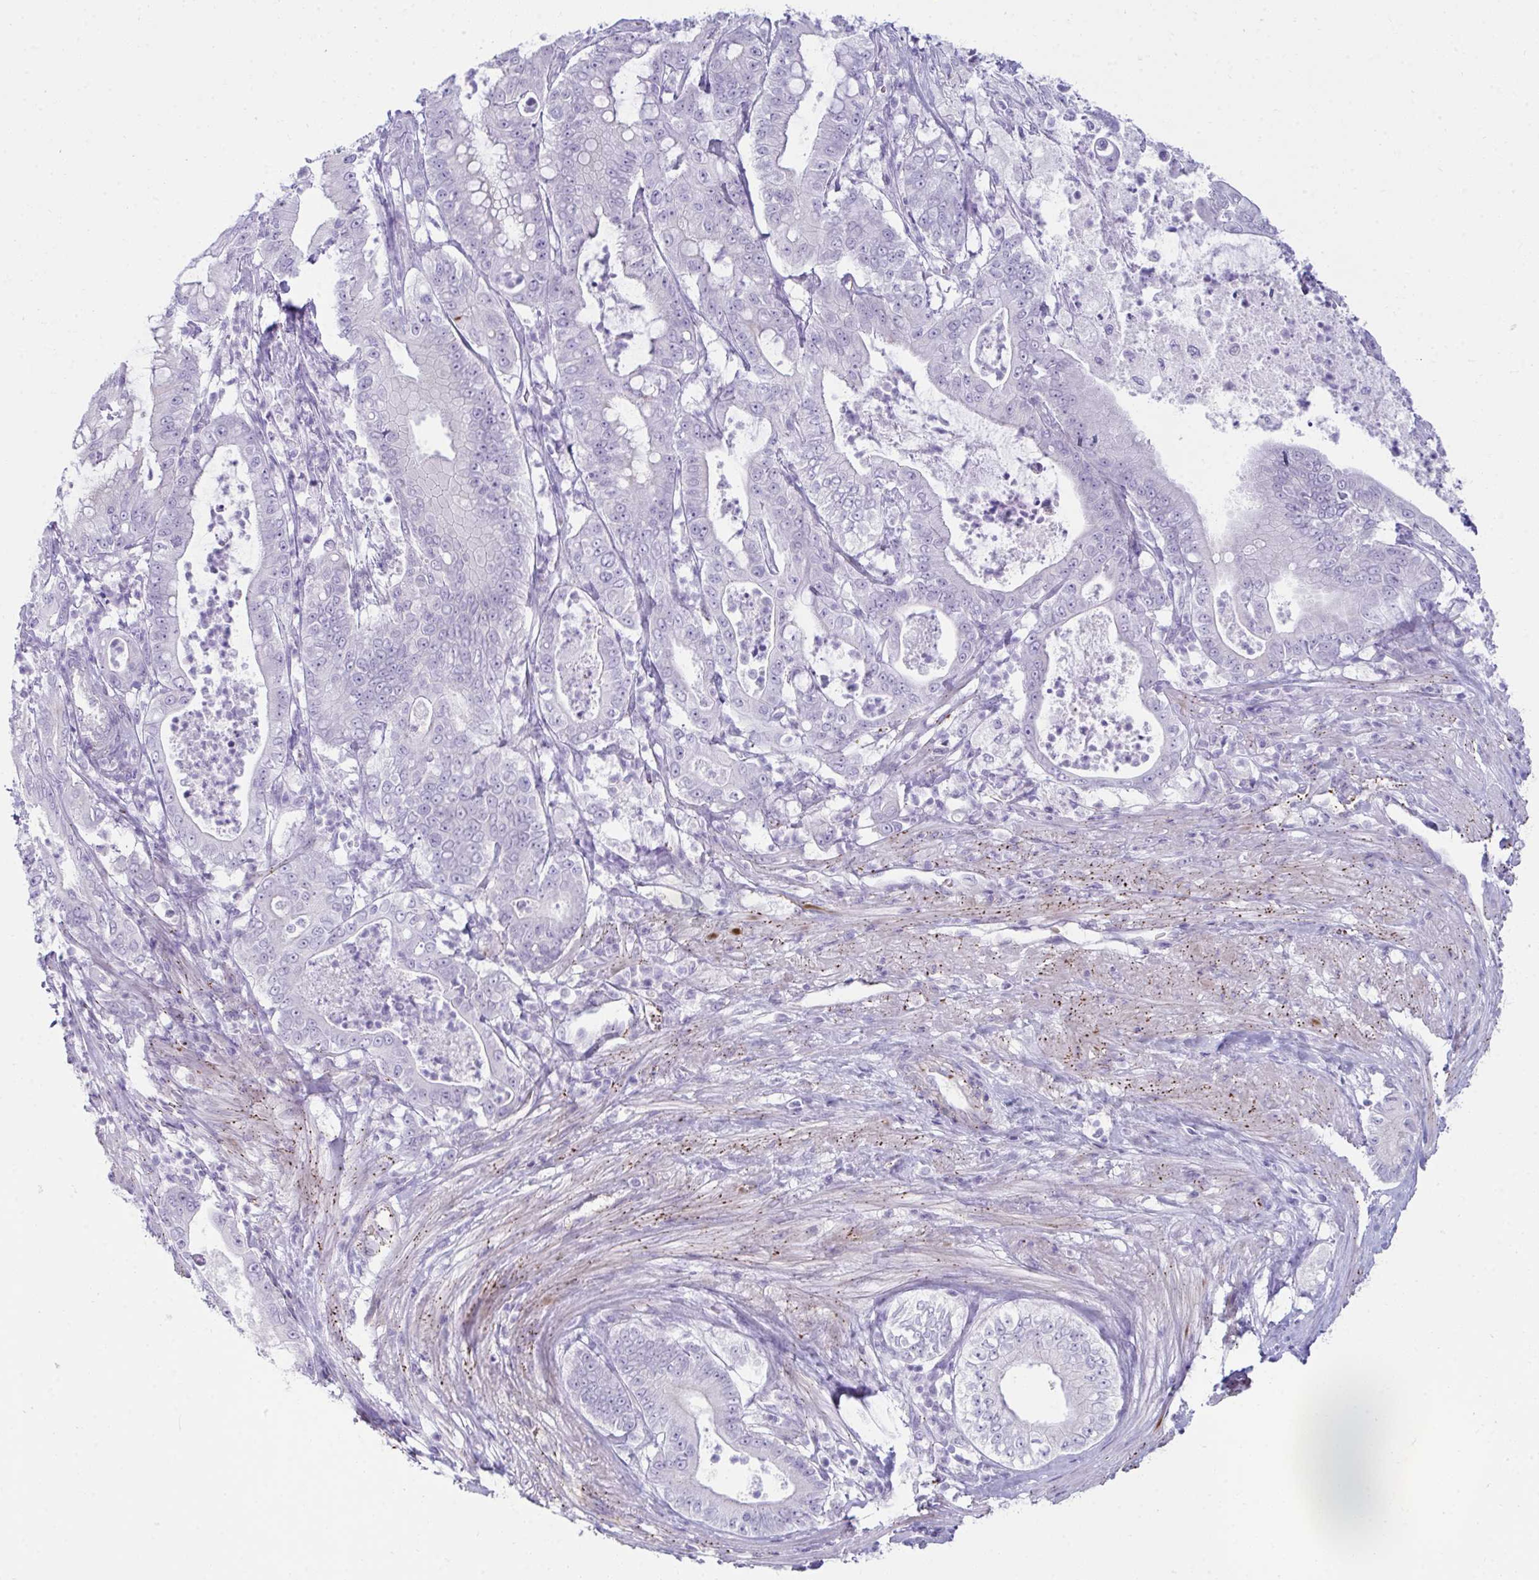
{"staining": {"intensity": "negative", "quantity": "none", "location": "none"}, "tissue": "pancreatic cancer", "cell_type": "Tumor cells", "image_type": "cancer", "snomed": [{"axis": "morphology", "description": "Adenocarcinoma, NOS"}, {"axis": "topography", "description": "Pancreas"}], "caption": "There is no significant expression in tumor cells of adenocarcinoma (pancreatic).", "gene": "UBL3", "patient": {"sex": "male", "age": 71}}